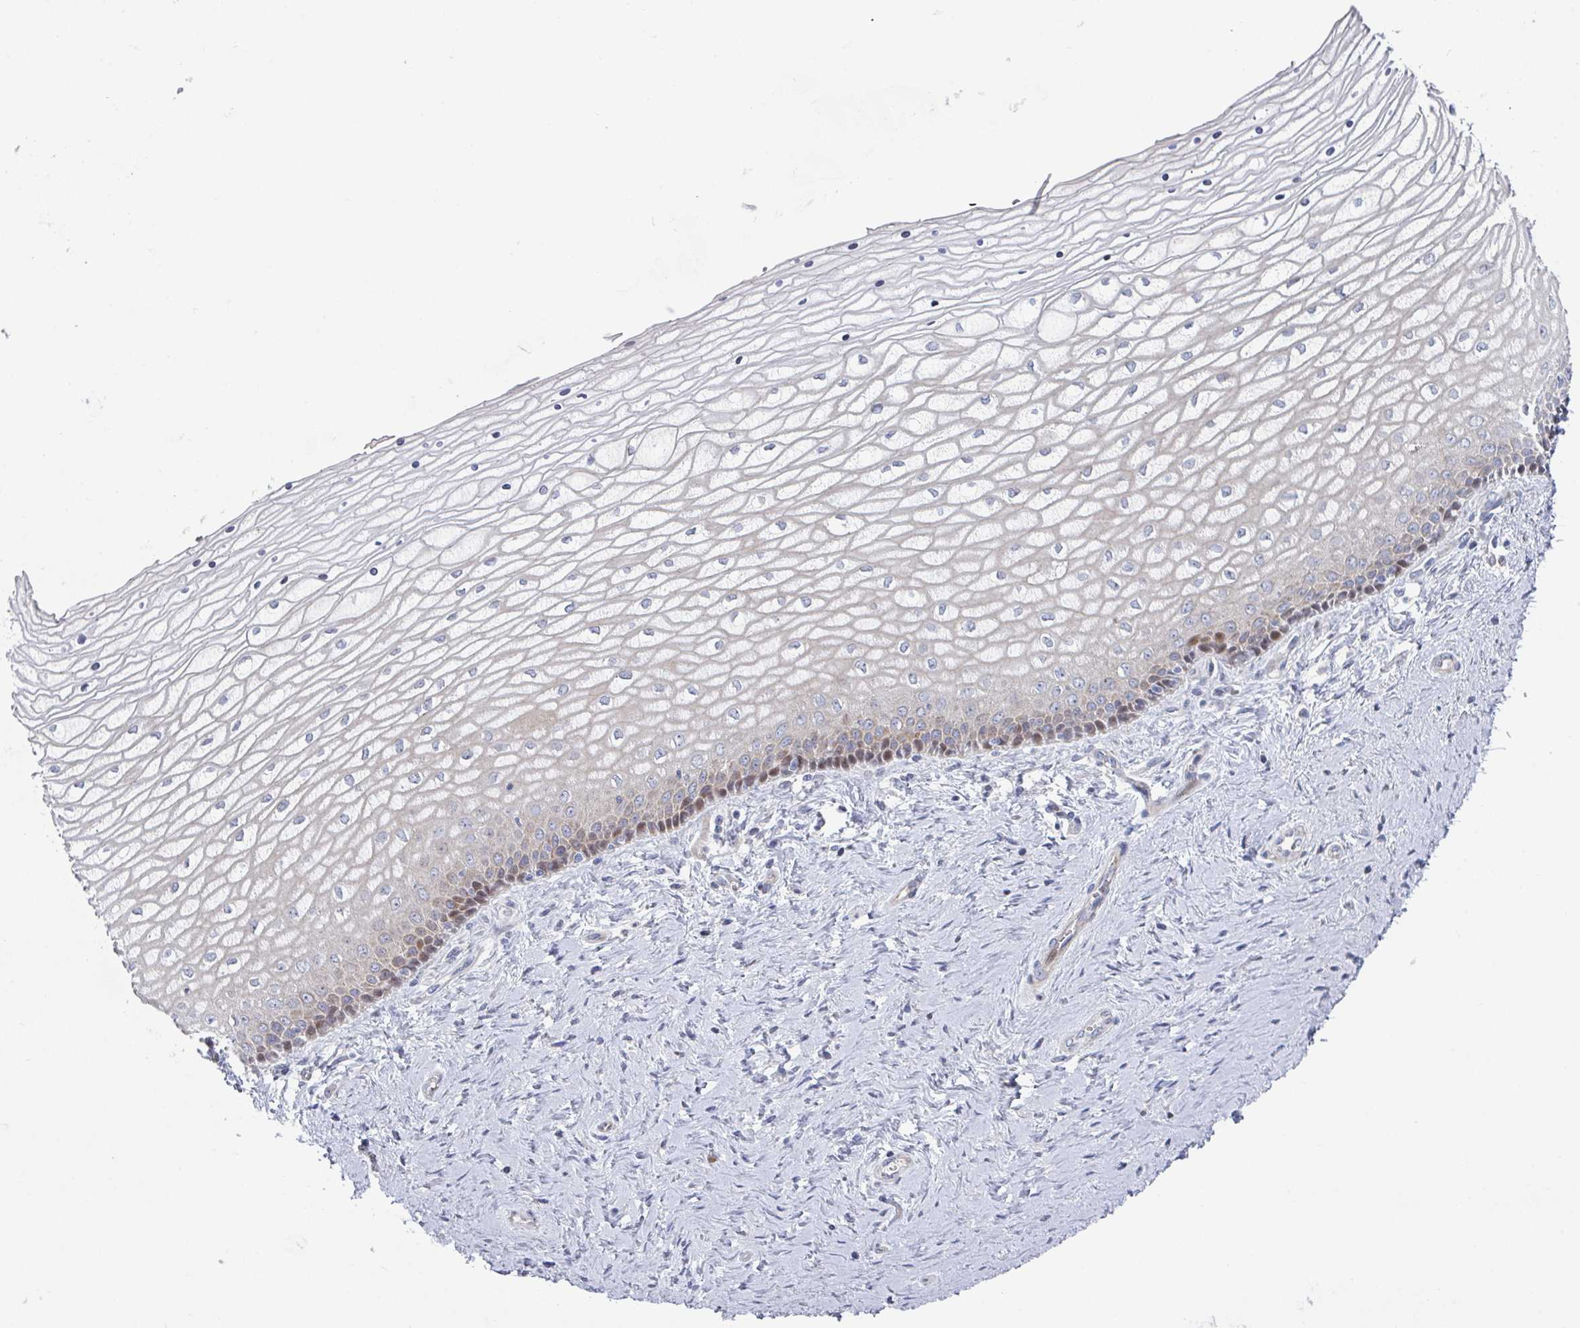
{"staining": {"intensity": "weak", "quantity": "25%-75%", "location": "cytoplasmic/membranous,nuclear"}, "tissue": "vagina", "cell_type": "Squamous epithelial cells", "image_type": "normal", "snomed": [{"axis": "morphology", "description": "Normal tissue, NOS"}, {"axis": "topography", "description": "Vagina"}], "caption": "IHC micrograph of normal vagina: vagina stained using immunohistochemistry displays low levels of weak protein expression localized specifically in the cytoplasmic/membranous,nuclear of squamous epithelial cells, appearing as a cytoplasmic/membranous,nuclear brown color.", "gene": "ZNF644", "patient": {"sex": "female", "age": 45}}